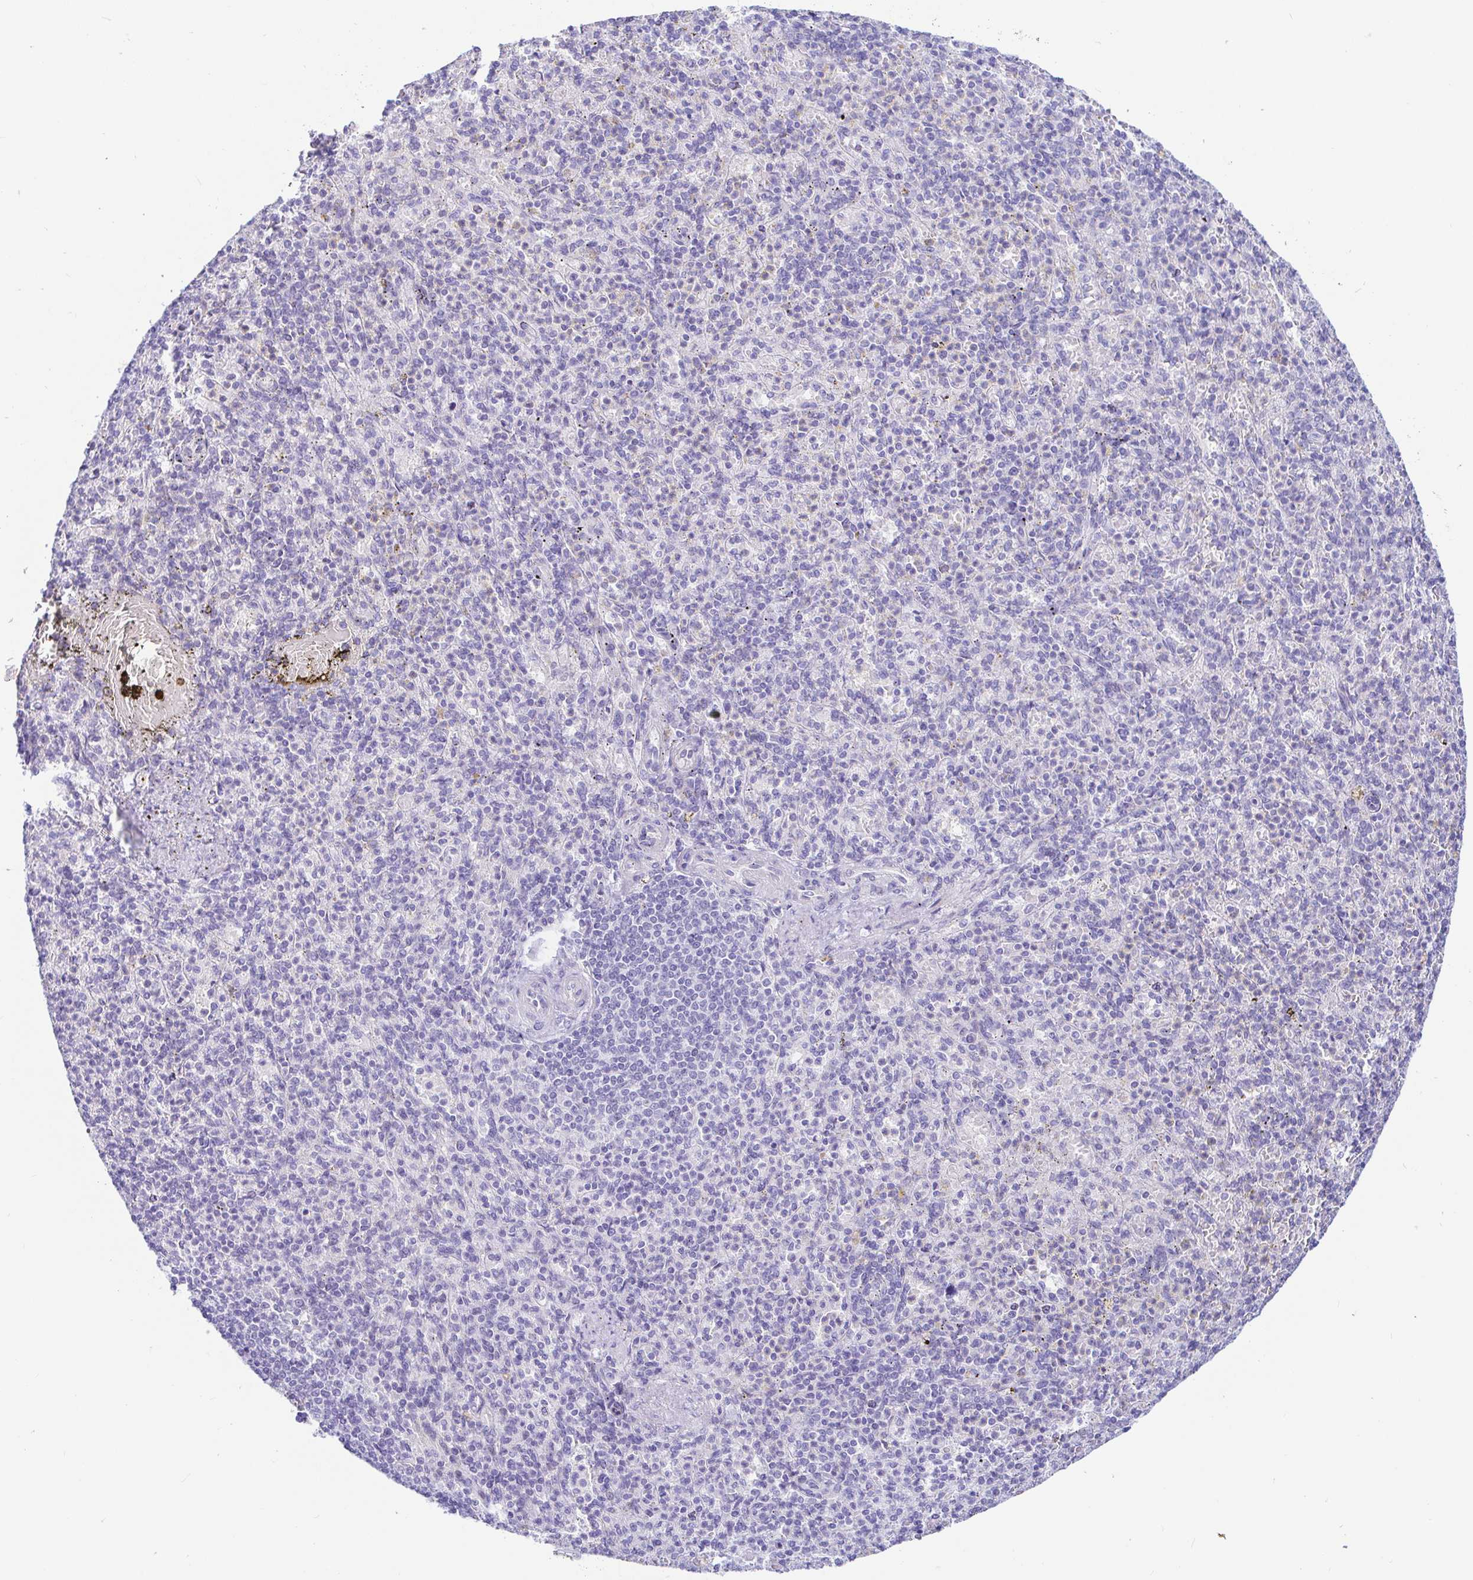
{"staining": {"intensity": "negative", "quantity": "none", "location": "none"}, "tissue": "spleen", "cell_type": "Cells in red pulp", "image_type": "normal", "snomed": [{"axis": "morphology", "description": "Normal tissue, NOS"}, {"axis": "topography", "description": "Spleen"}], "caption": "Immunohistochemical staining of benign human spleen reveals no significant positivity in cells in red pulp. The staining is performed using DAB (3,3'-diaminobenzidine) brown chromogen with nuclei counter-stained in using hematoxylin.", "gene": "PINLYP", "patient": {"sex": "female", "age": 74}}